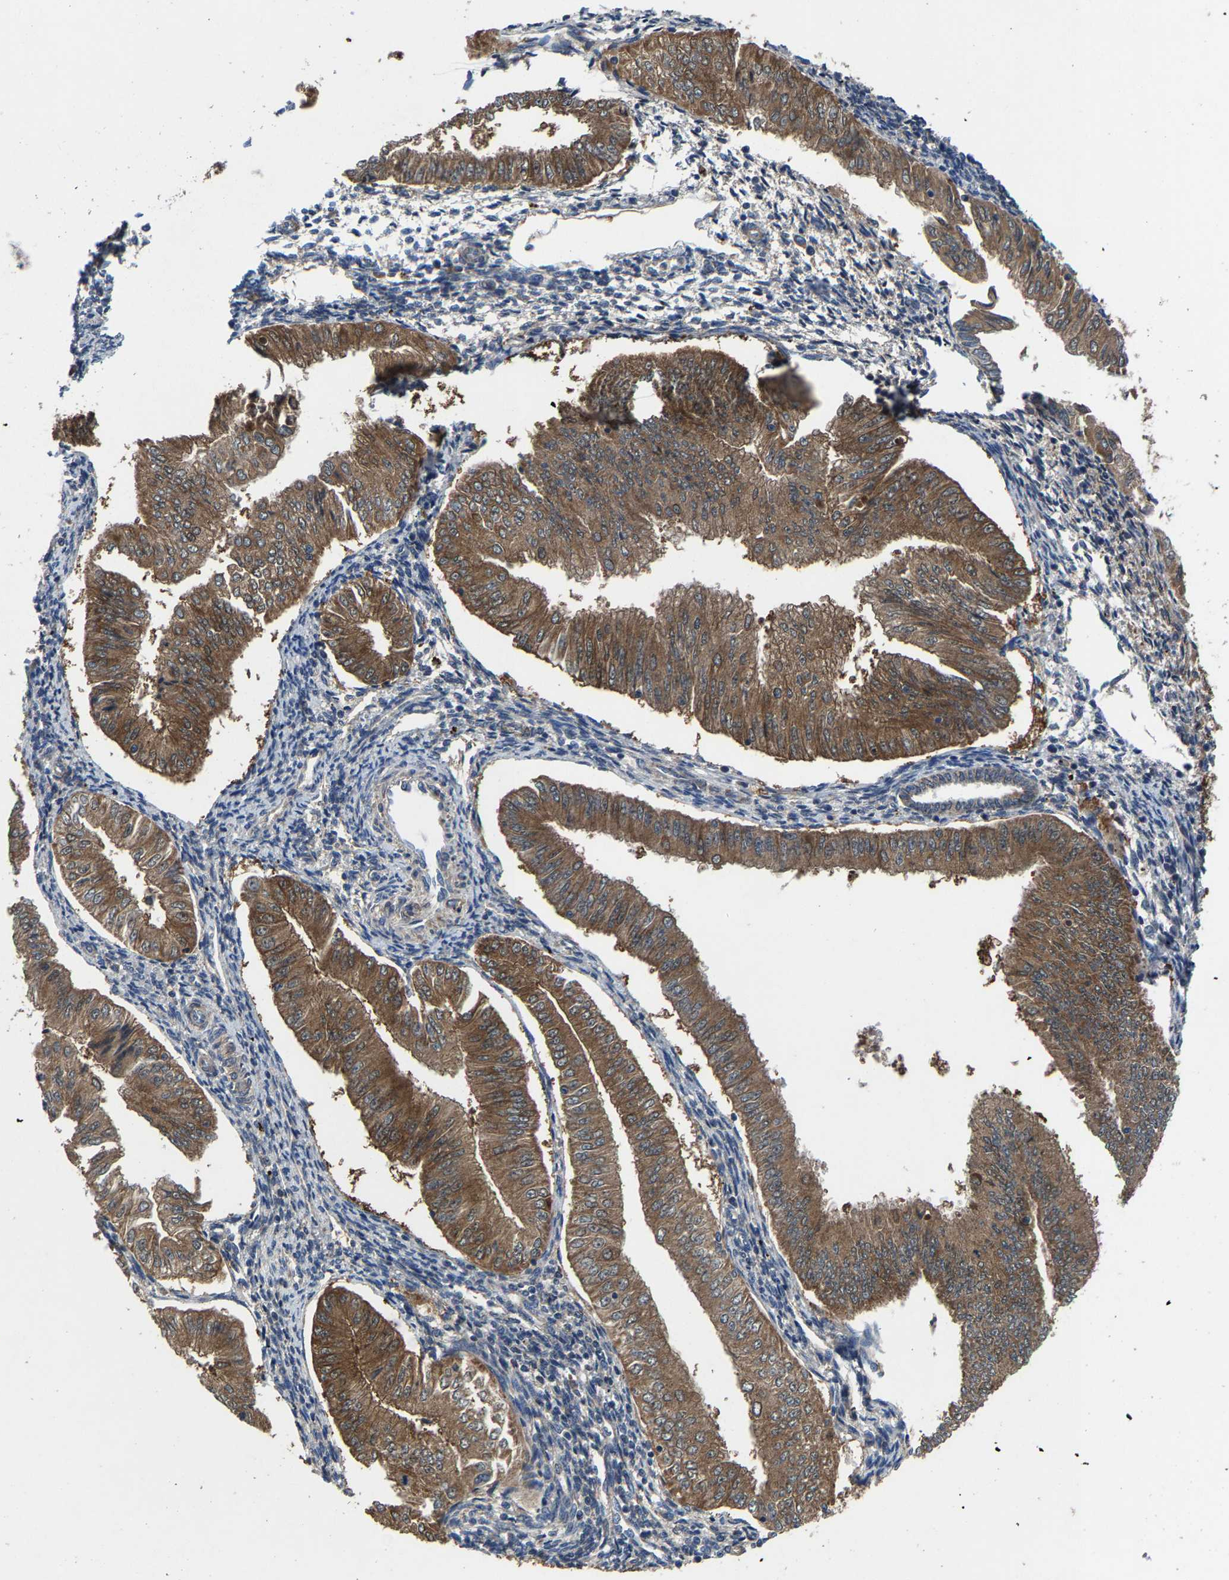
{"staining": {"intensity": "moderate", "quantity": ">75%", "location": "cytoplasmic/membranous"}, "tissue": "endometrial cancer", "cell_type": "Tumor cells", "image_type": "cancer", "snomed": [{"axis": "morphology", "description": "Normal tissue, NOS"}, {"axis": "morphology", "description": "Adenocarcinoma, NOS"}, {"axis": "topography", "description": "Endometrium"}], "caption": "IHC of human endometrial adenocarcinoma demonstrates medium levels of moderate cytoplasmic/membranous positivity in about >75% of tumor cells.", "gene": "PDP1", "patient": {"sex": "female", "age": 53}}